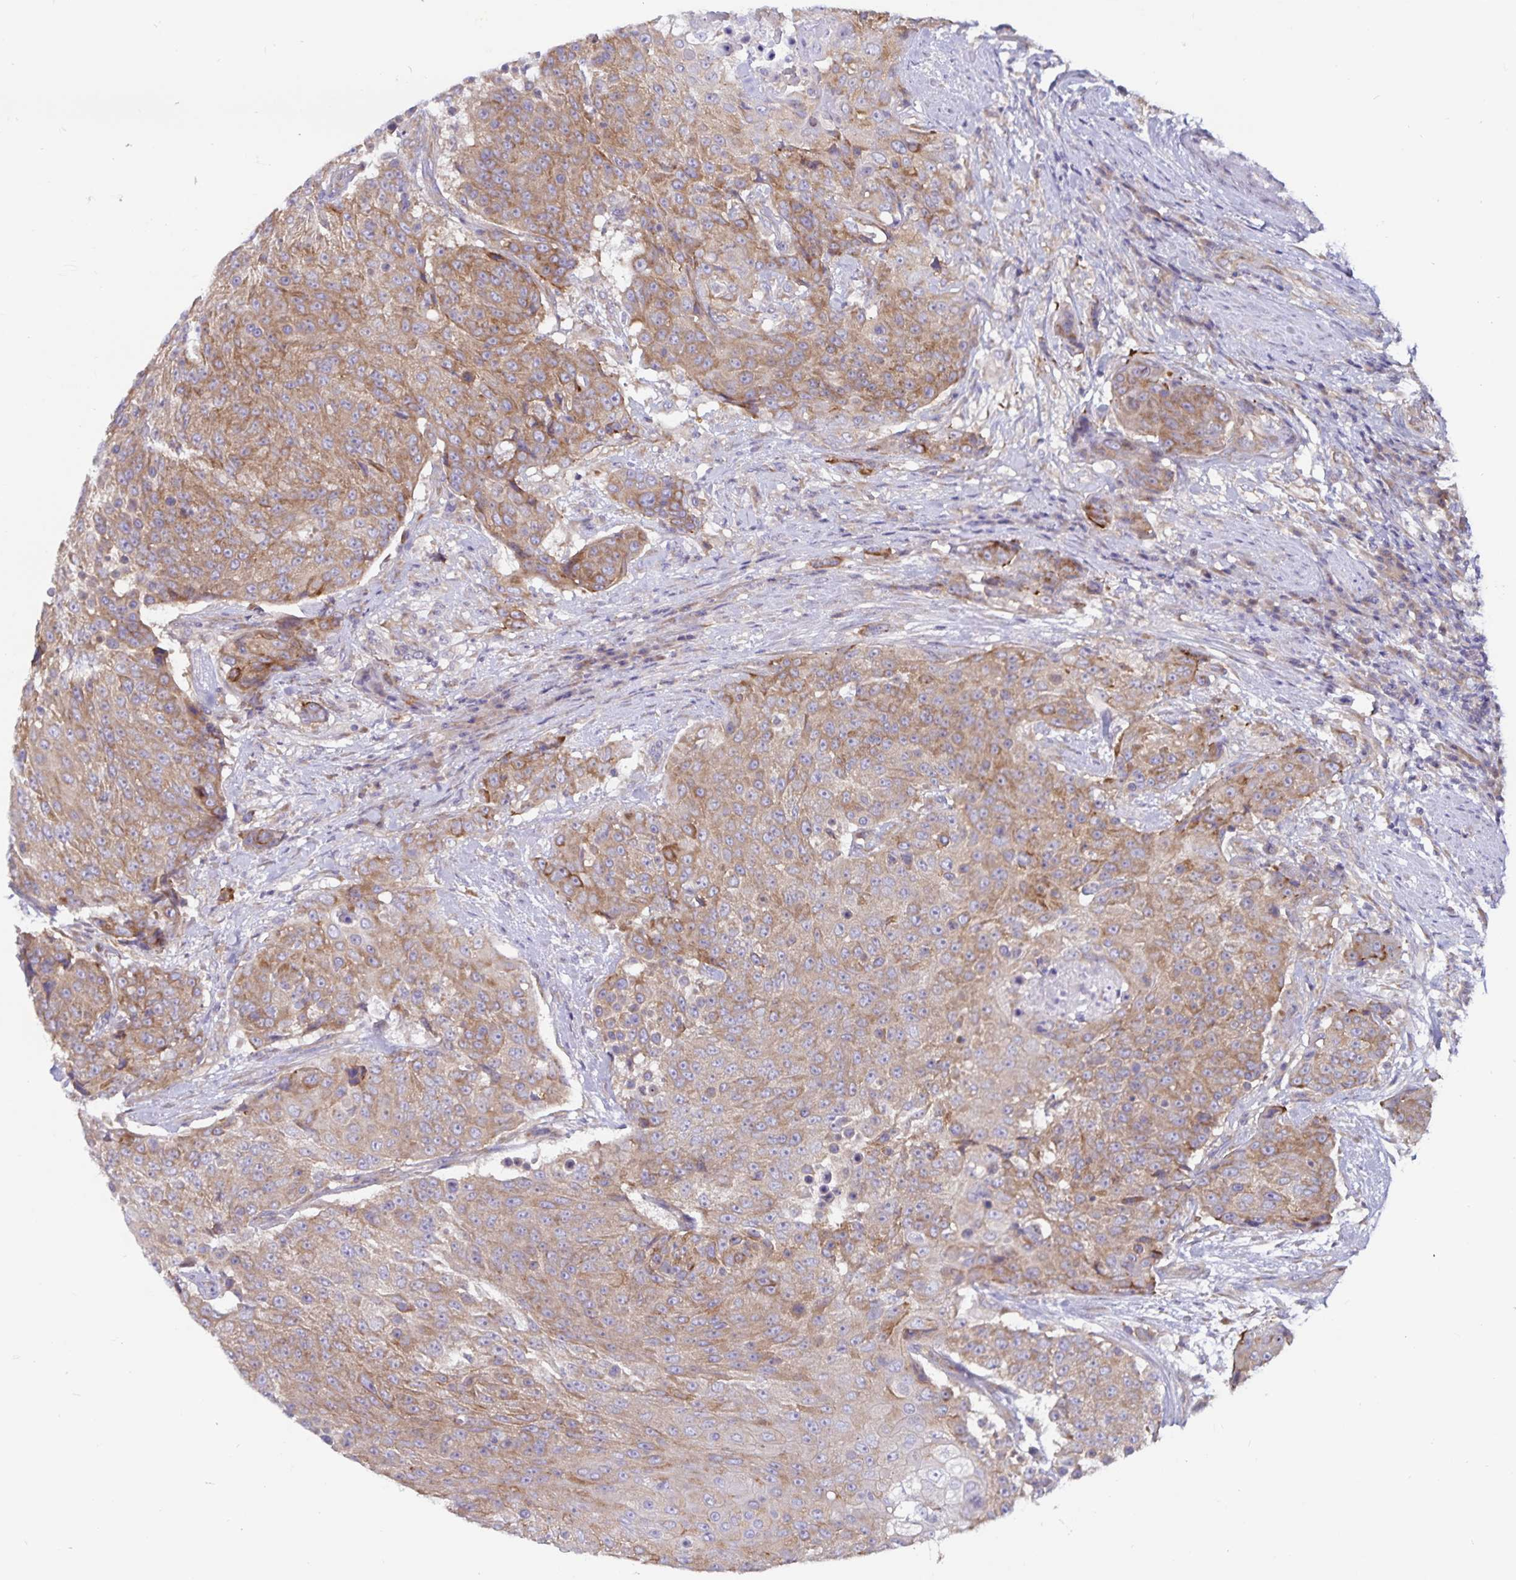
{"staining": {"intensity": "moderate", "quantity": ">75%", "location": "cytoplasmic/membranous"}, "tissue": "urothelial cancer", "cell_type": "Tumor cells", "image_type": "cancer", "snomed": [{"axis": "morphology", "description": "Urothelial carcinoma, High grade"}, {"axis": "topography", "description": "Urinary bladder"}], "caption": "IHC photomicrograph of neoplastic tissue: urothelial cancer stained using immunohistochemistry (IHC) displays medium levels of moderate protein expression localized specifically in the cytoplasmic/membranous of tumor cells, appearing as a cytoplasmic/membranous brown color.", "gene": "FAM120A", "patient": {"sex": "female", "age": 63}}